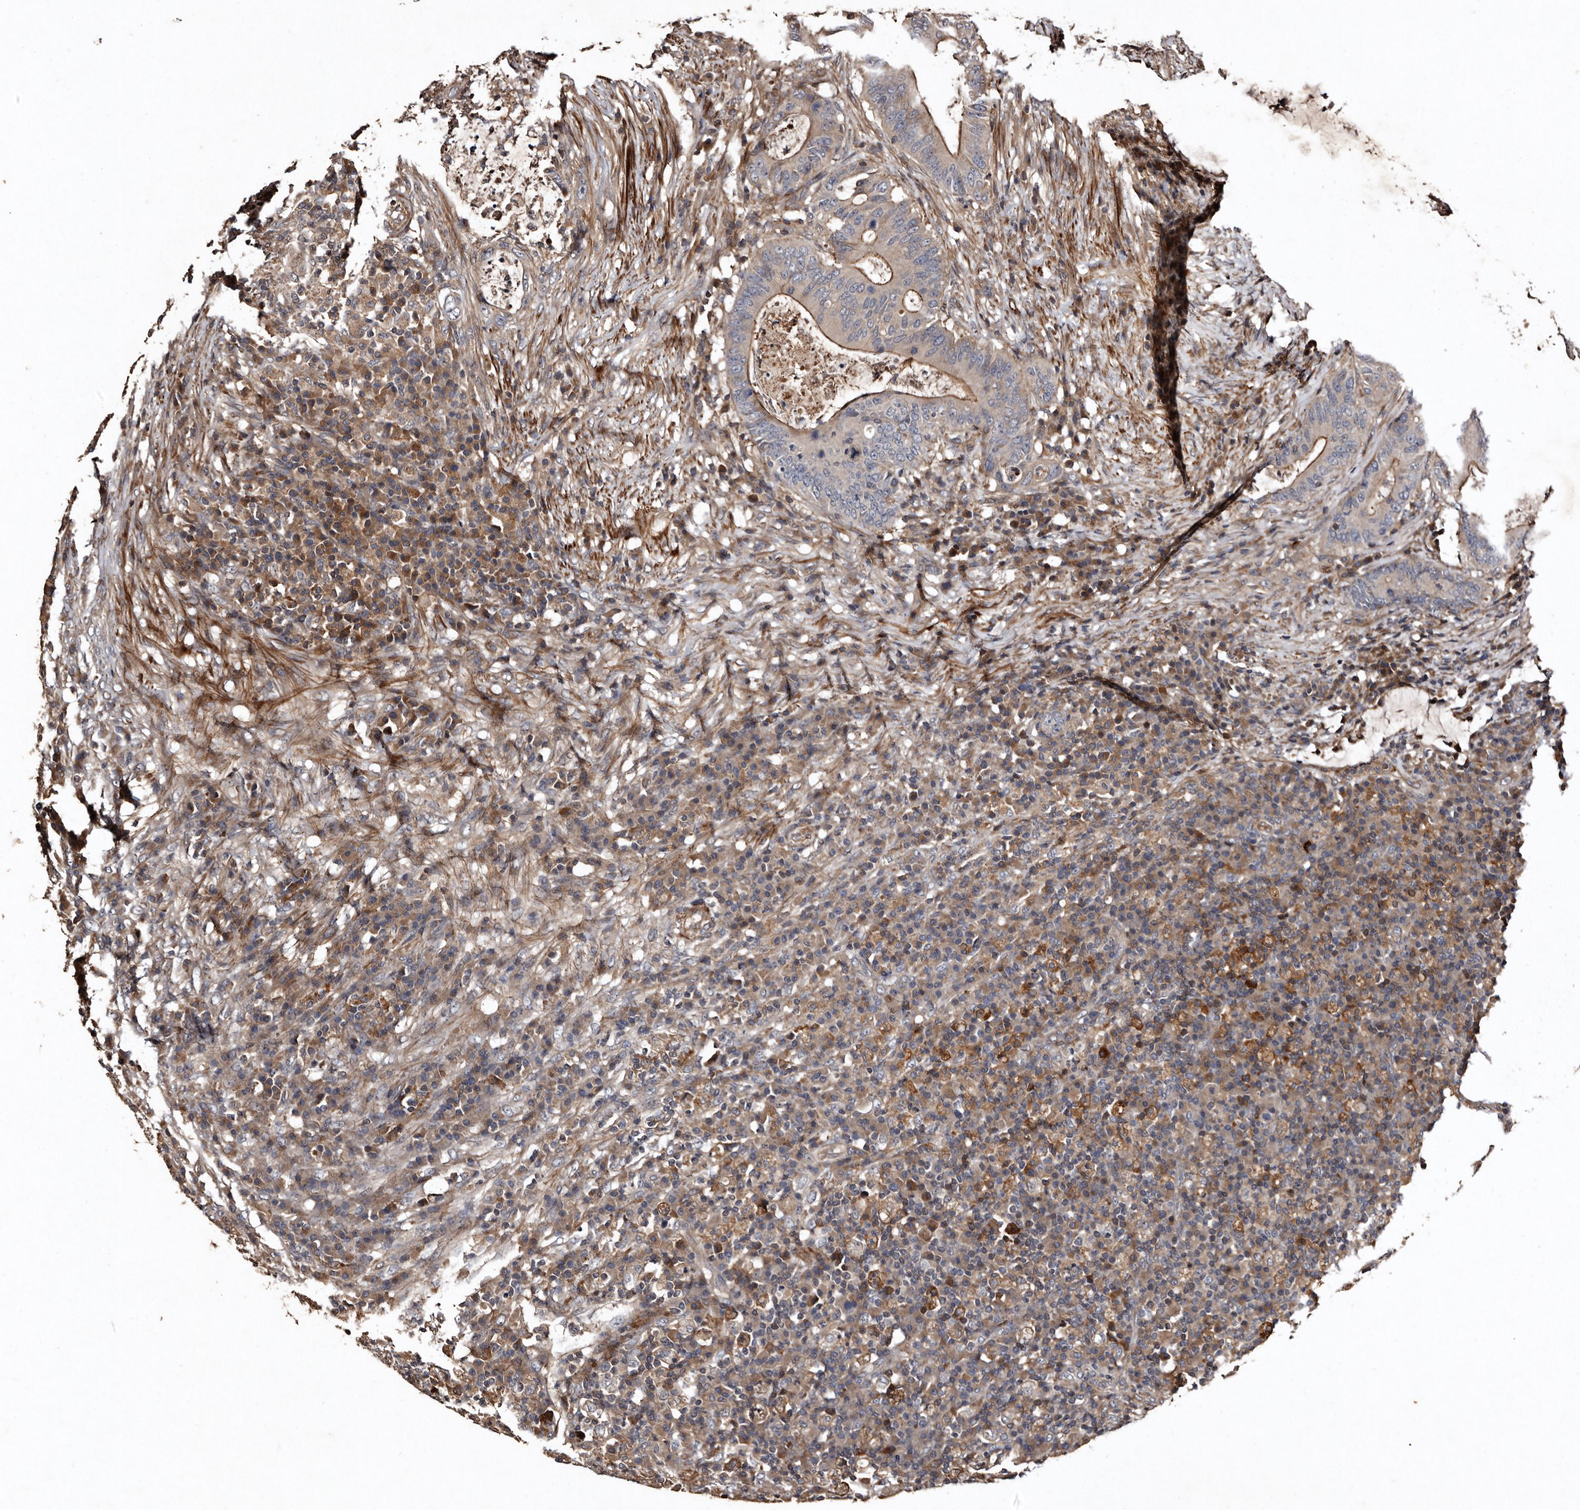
{"staining": {"intensity": "moderate", "quantity": "<25%", "location": "cytoplasmic/membranous"}, "tissue": "colorectal cancer", "cell_type": "Tumor cells", "image_type": "cancer", "snomed": [{"axis": "morphology", "description": "Adenocarcinoma, NOS"}, {"axis": "topography", "description": "Colon"}], "caption": "Colorectal adenocarcinoma stained with DAB (3,3'-diaminobenzidine) immunohistochemistry (IHC) shows low levels of moderate cytoplasmic/membranous positivity in about <25% of tumor cells.", "gene": "PRKD3", "patient": {"sex": "male", "age": 83}}